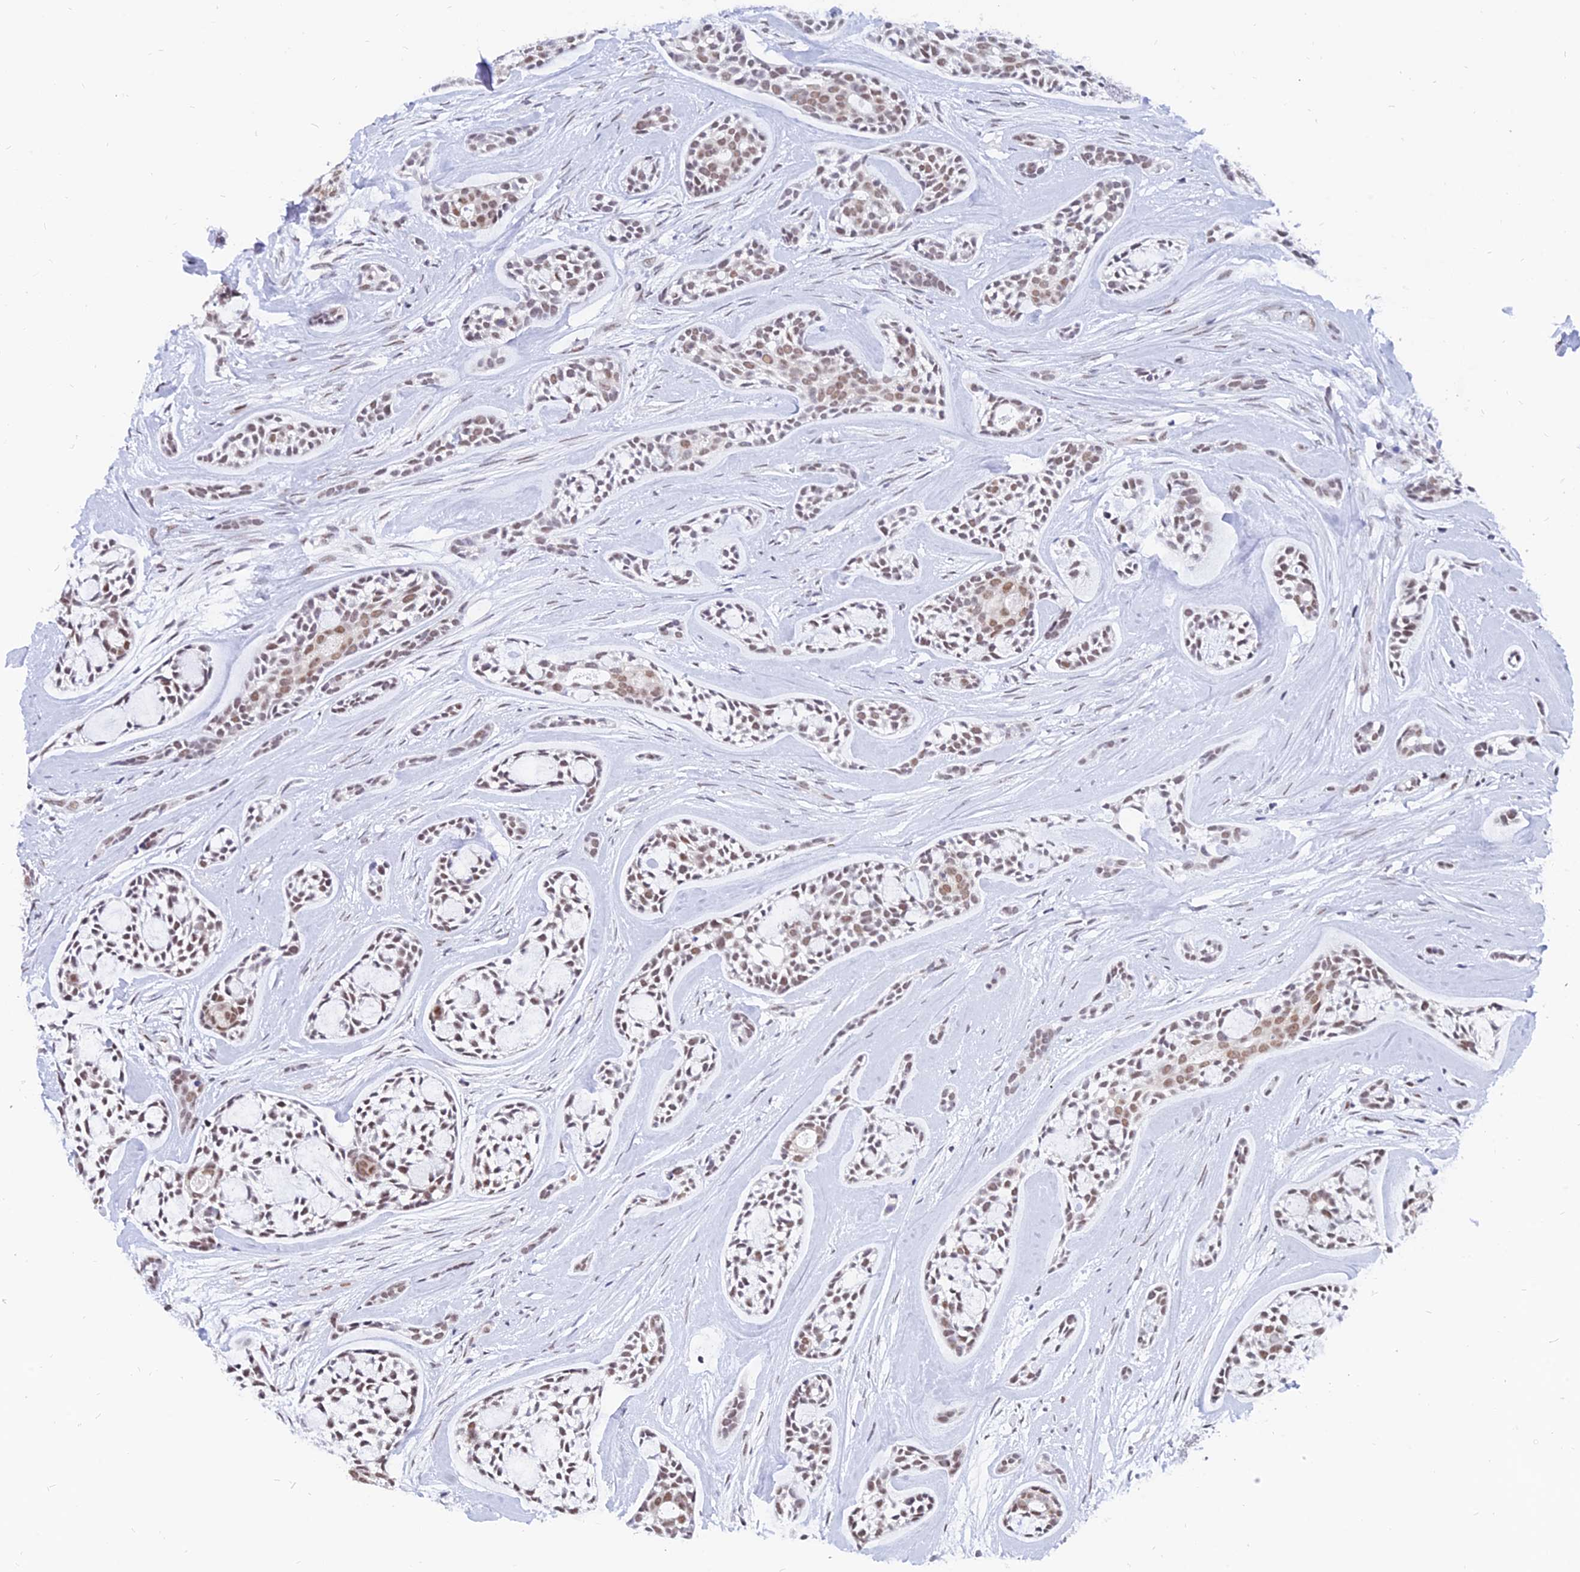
{"staining": {"intensity": "moderate", "quantity": "<25%", "location": "nuclear"}, "tissue": "head and neck cancer", "cell_type": "Tumor cells", "image_type": "cancer", "snomed": [{"axis": "morphology", "description": "Adenocarcinoma, NOS"}, {"axis": "topography", "description": "Subcutis"}, {"axis": "topography", "description": "Head-Neck"}], "caption": "A photomicrograph of head and neck adenocarcinoma stained for a protein demonstrates moderate nuclear brown staining in tumor cells. (Brightfield microscopy of DAB IHC at high magnification).", "gene": "DPY30", "patient": {"sex": "female", "age": 73}}